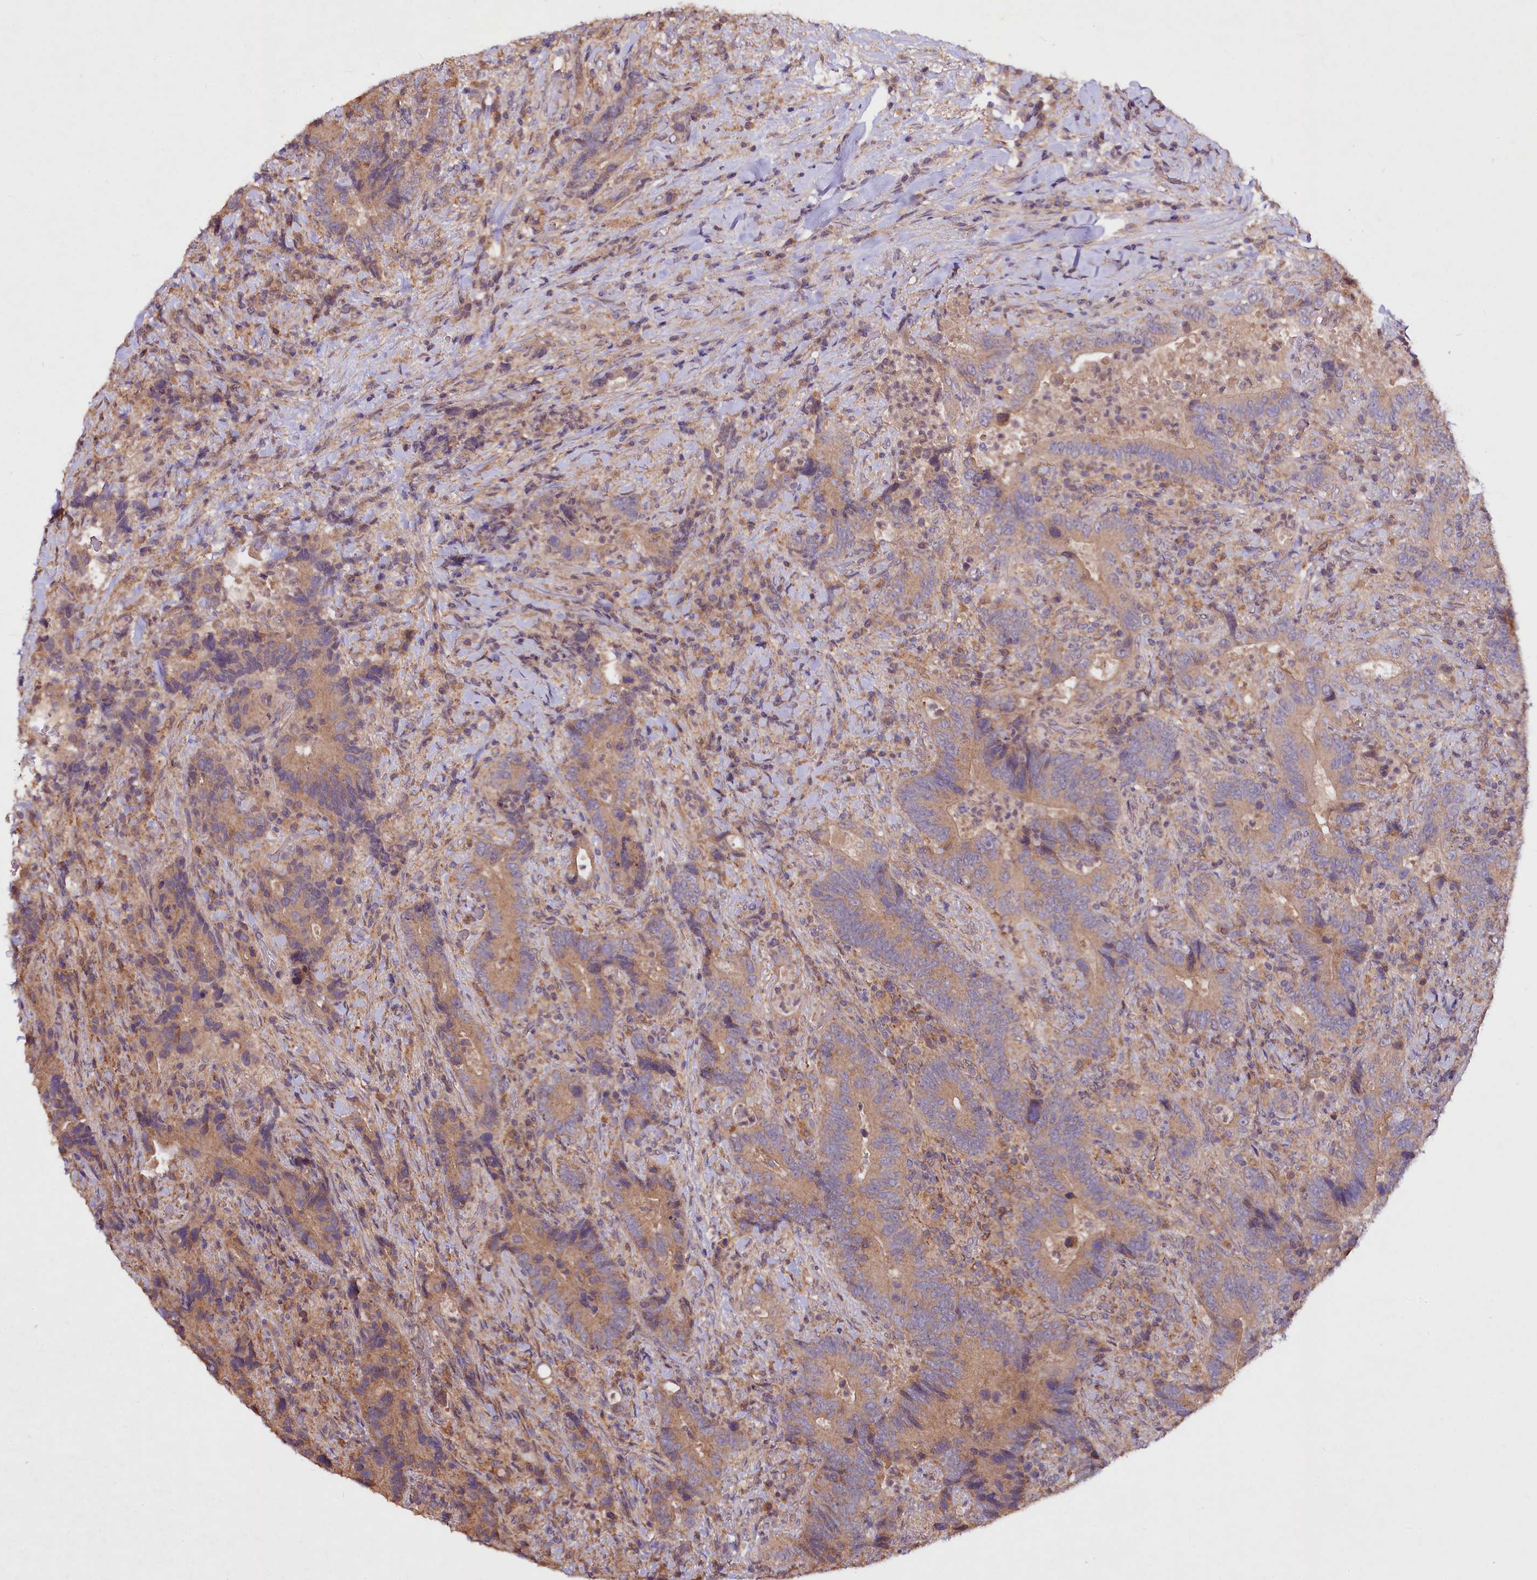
{"staining": {"intensity": "weak", "quantity": "25%-75%", "location": "cytoplasmic/membranous"}, "tissue": "colorectal cancer", "cell_type": "Tumor cells", "image_type": "cancer", "snomed": [{"axis": "morphology", "description": "Adenocarcinoma, NOS"}, {"axis": "topography", "description": "Colon"}], "caption": "Colorectal cancer stained for a protein shows weak cytoplasmic/membranous positivity in tumor cells.", "gene": "ETFBKMT", "patient": {"sex": "female", "age": 75}}